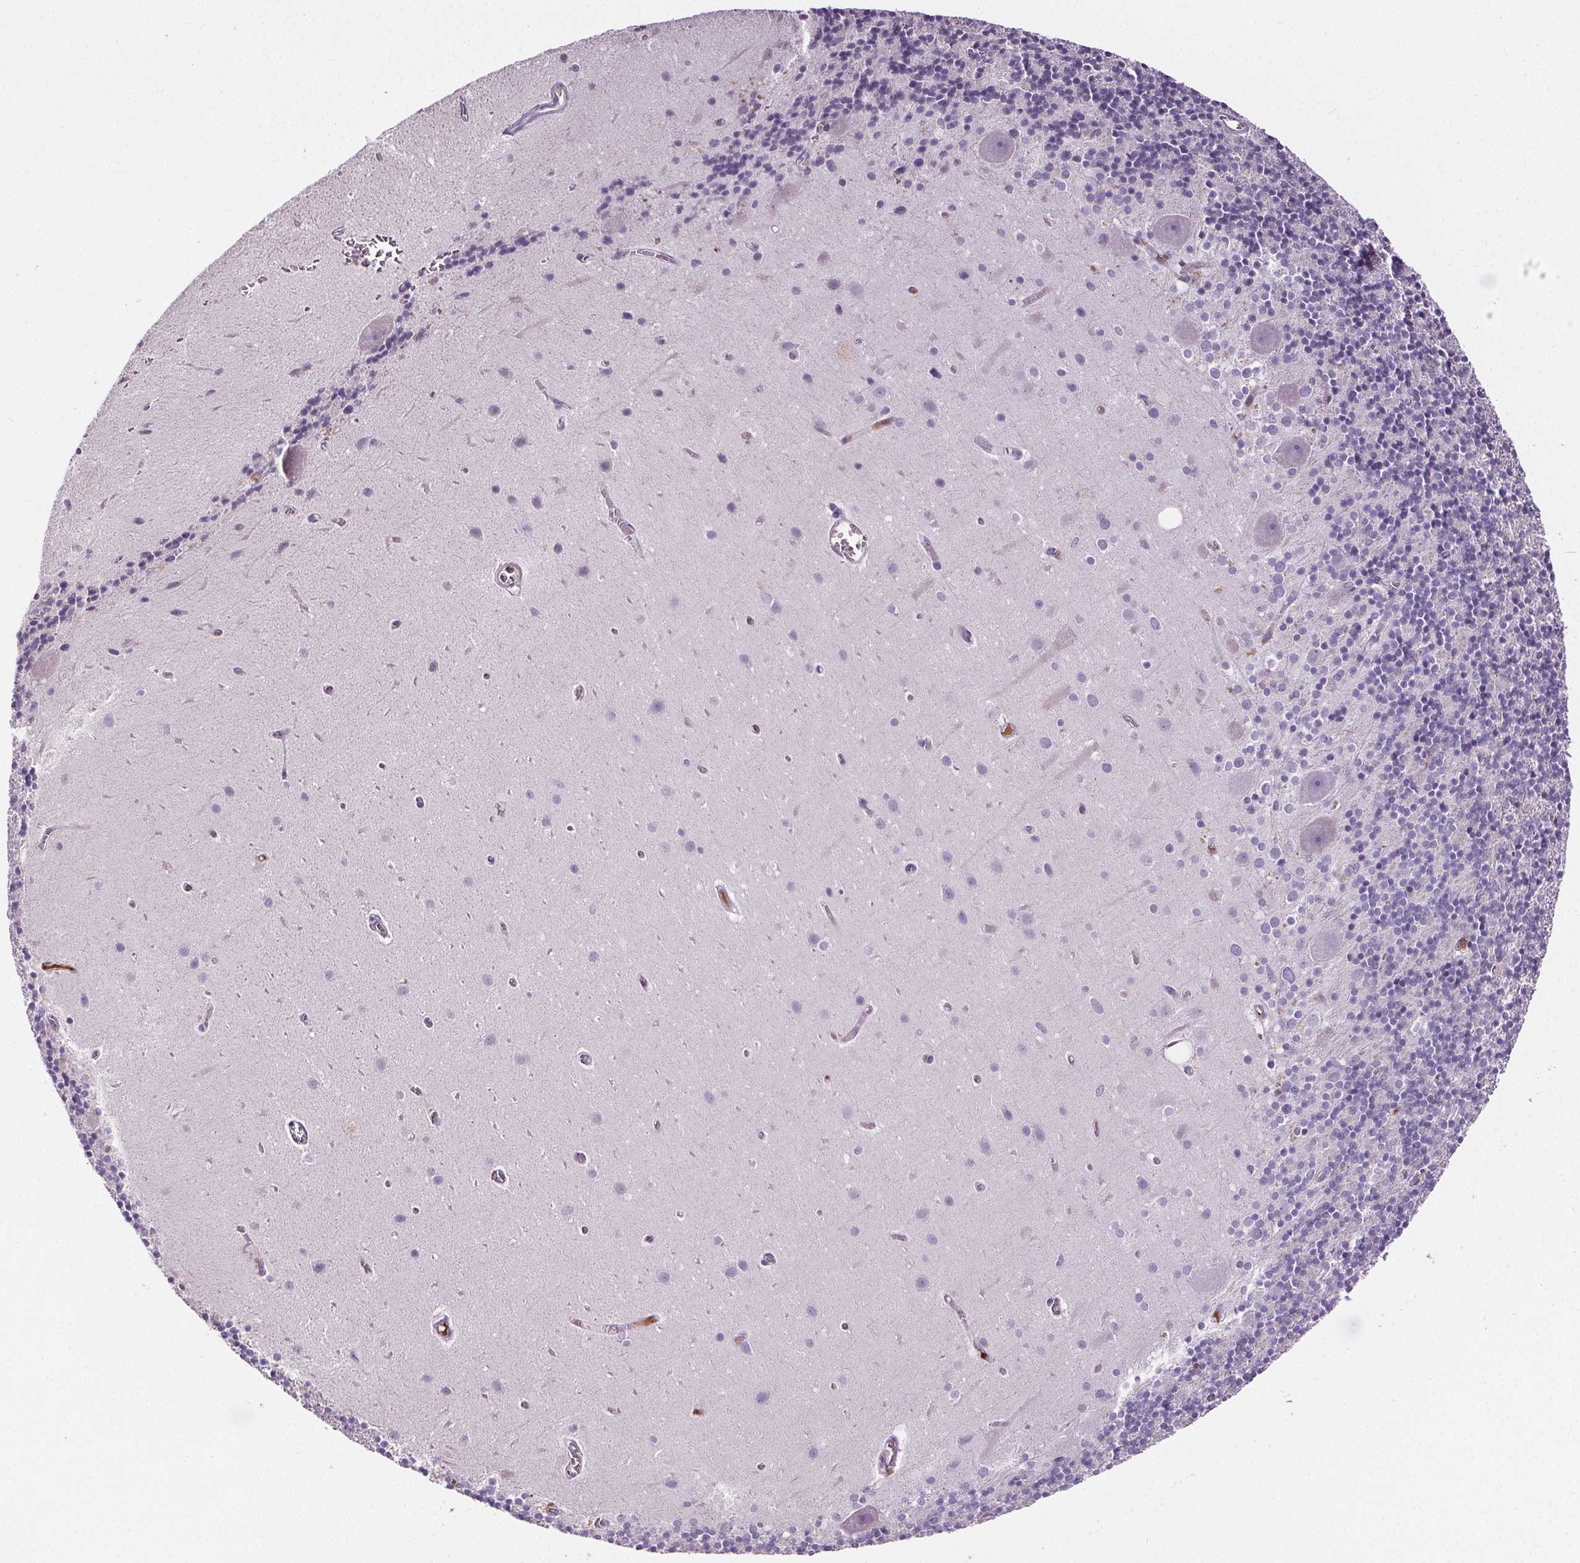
{"staining": {"intensity": "negative", "quantity": "none", "location": "none"}, "tissue": "cerebellum", "cell_type": "Cells in granular layer", "image_type": "normal", "snomed": [{"axis": "morphology", "description": "Normal tissue, NOS"}, {"axis": "topography", "description": "Cerebellum"}], "caption": "Immunohistochemical staining of benign human cerebellum exhibits no significant positivity in cells in granular layer. (IHC, brightfield microscopy, high magnification).", "gene": "CD5L", "patient": {"sex": "male", "age": 70}}